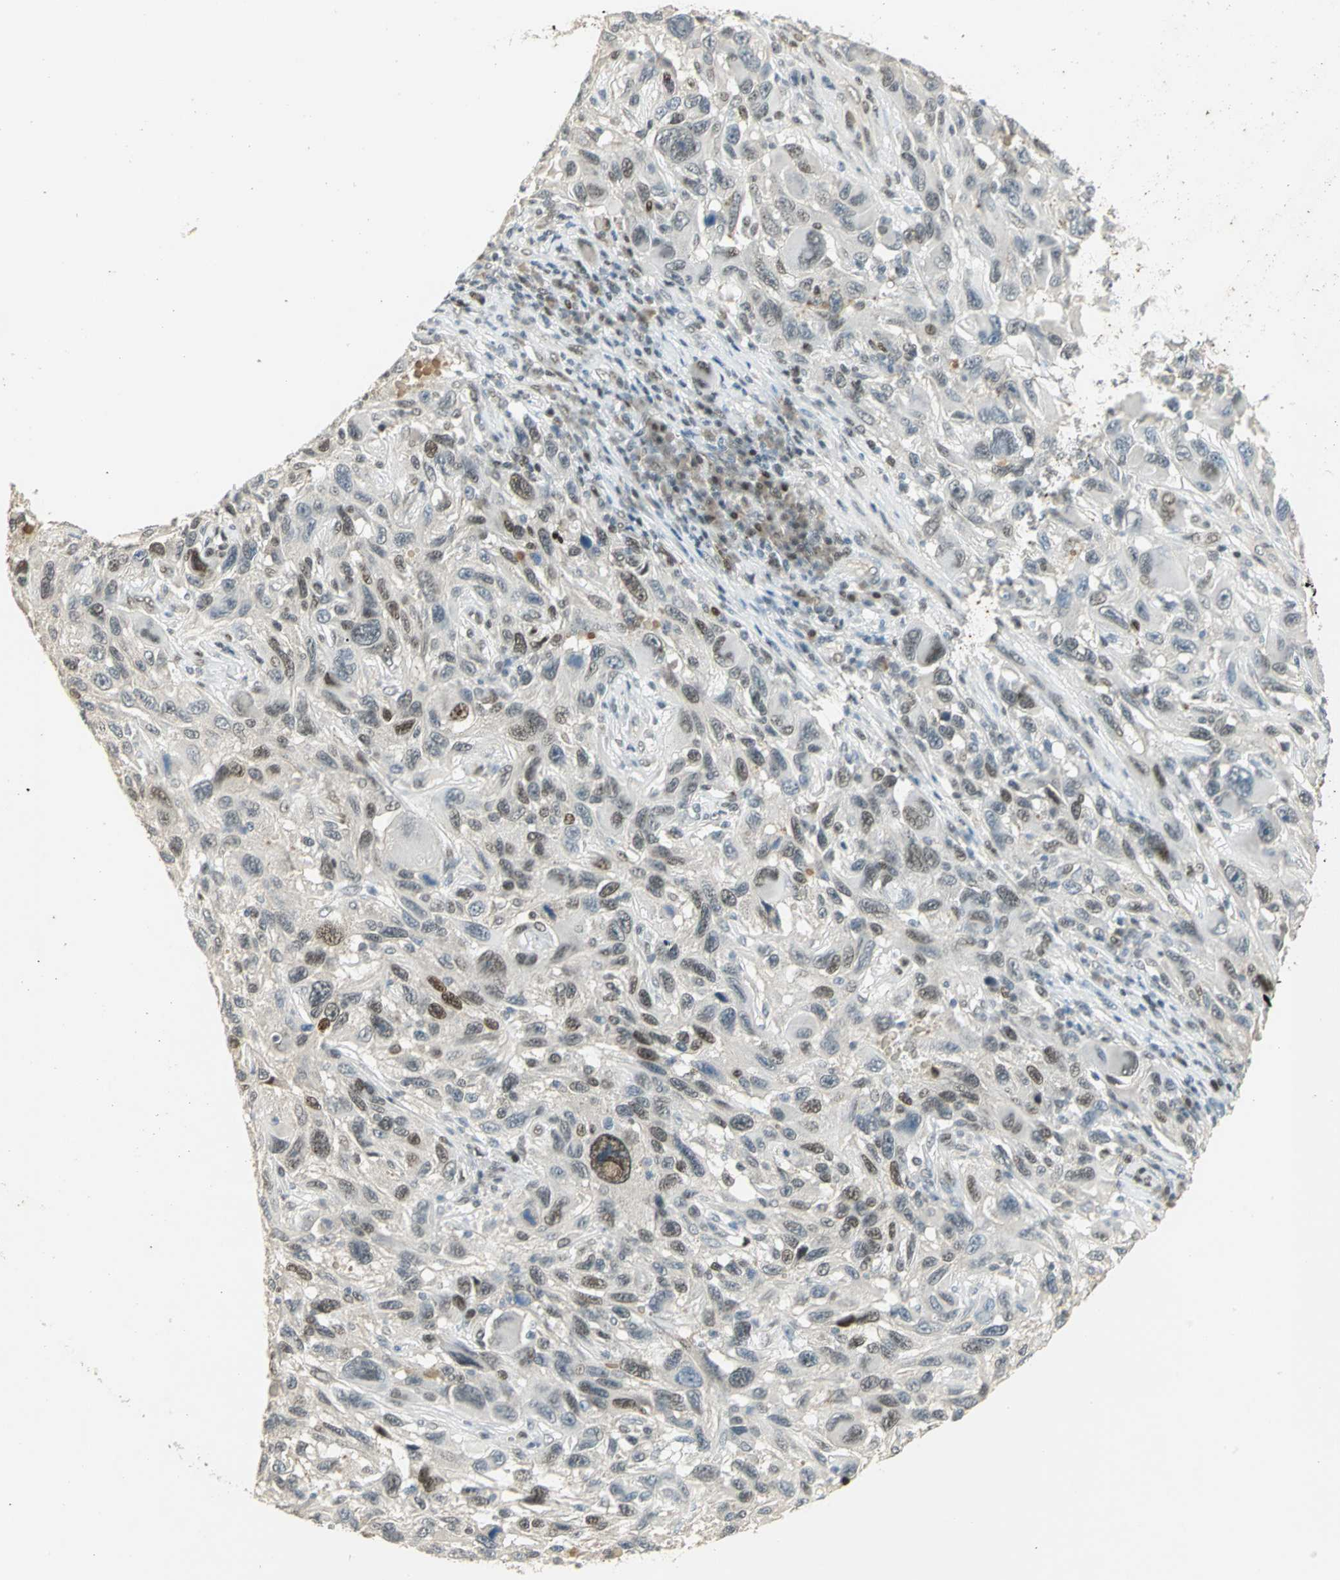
{"staining": {"intensity": "moderate", "quantity": "<25%", "location": "nuclear"}, "tissue": "melanoma", "cell_type": "Tumor cells", "image_type": "cancer", "snomed": [{"axis": "morphology", "description": "Malignant melanoma, NOS"}, {"axis": "topography", "description": "Skin"}], "caption": "A brown stain highlights moderate nuclear expression of a protein in human malignant melanoma tumor cells. (Brightfield microscopy of DAB IHC at high magnification).", "gene": "AK6", "patient": {"sex": "male", "age": 53}}